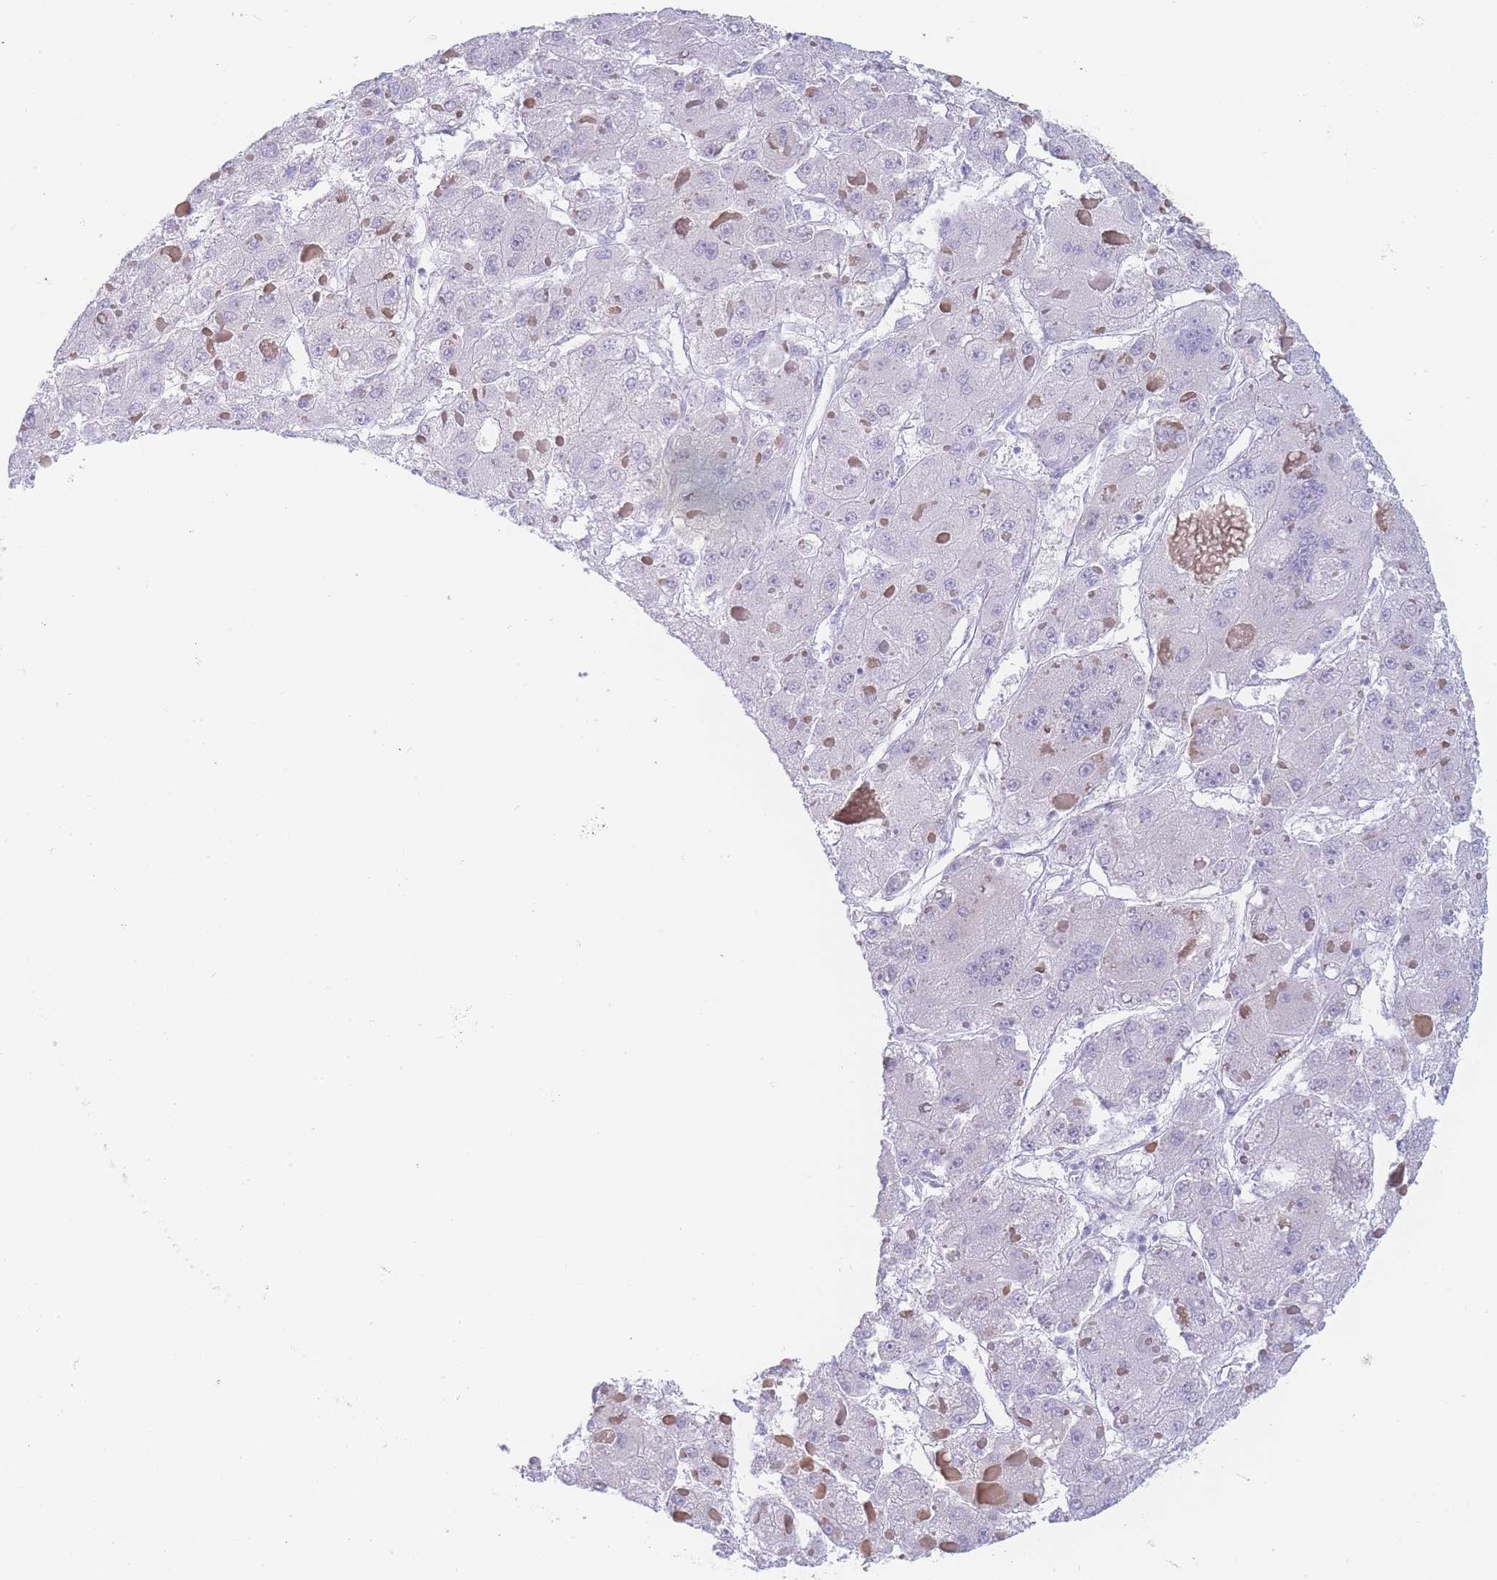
{"staining": {"intensity": "negative", "quantity": "none", "location": "none"}, "tissue": "liver cancer", "cell_type": "Tumor cells", "image_type": "cancer", "snomed": [{"axis": "morphology", "description": "Carcinoma, Hepatocellular, NOS"}, {"axis": "topography", "description": "Liver"}], "caption": "Immunohistochemical staining of liver cancer shows no significant positivity in tumor cells. (DAB (3,3'-diaminobenzidine) immunohistochemistry (IHC) with hematoxylin counter stain).", "gene": "PSMB5", "patient": {"sex": "female", "age": 73}}